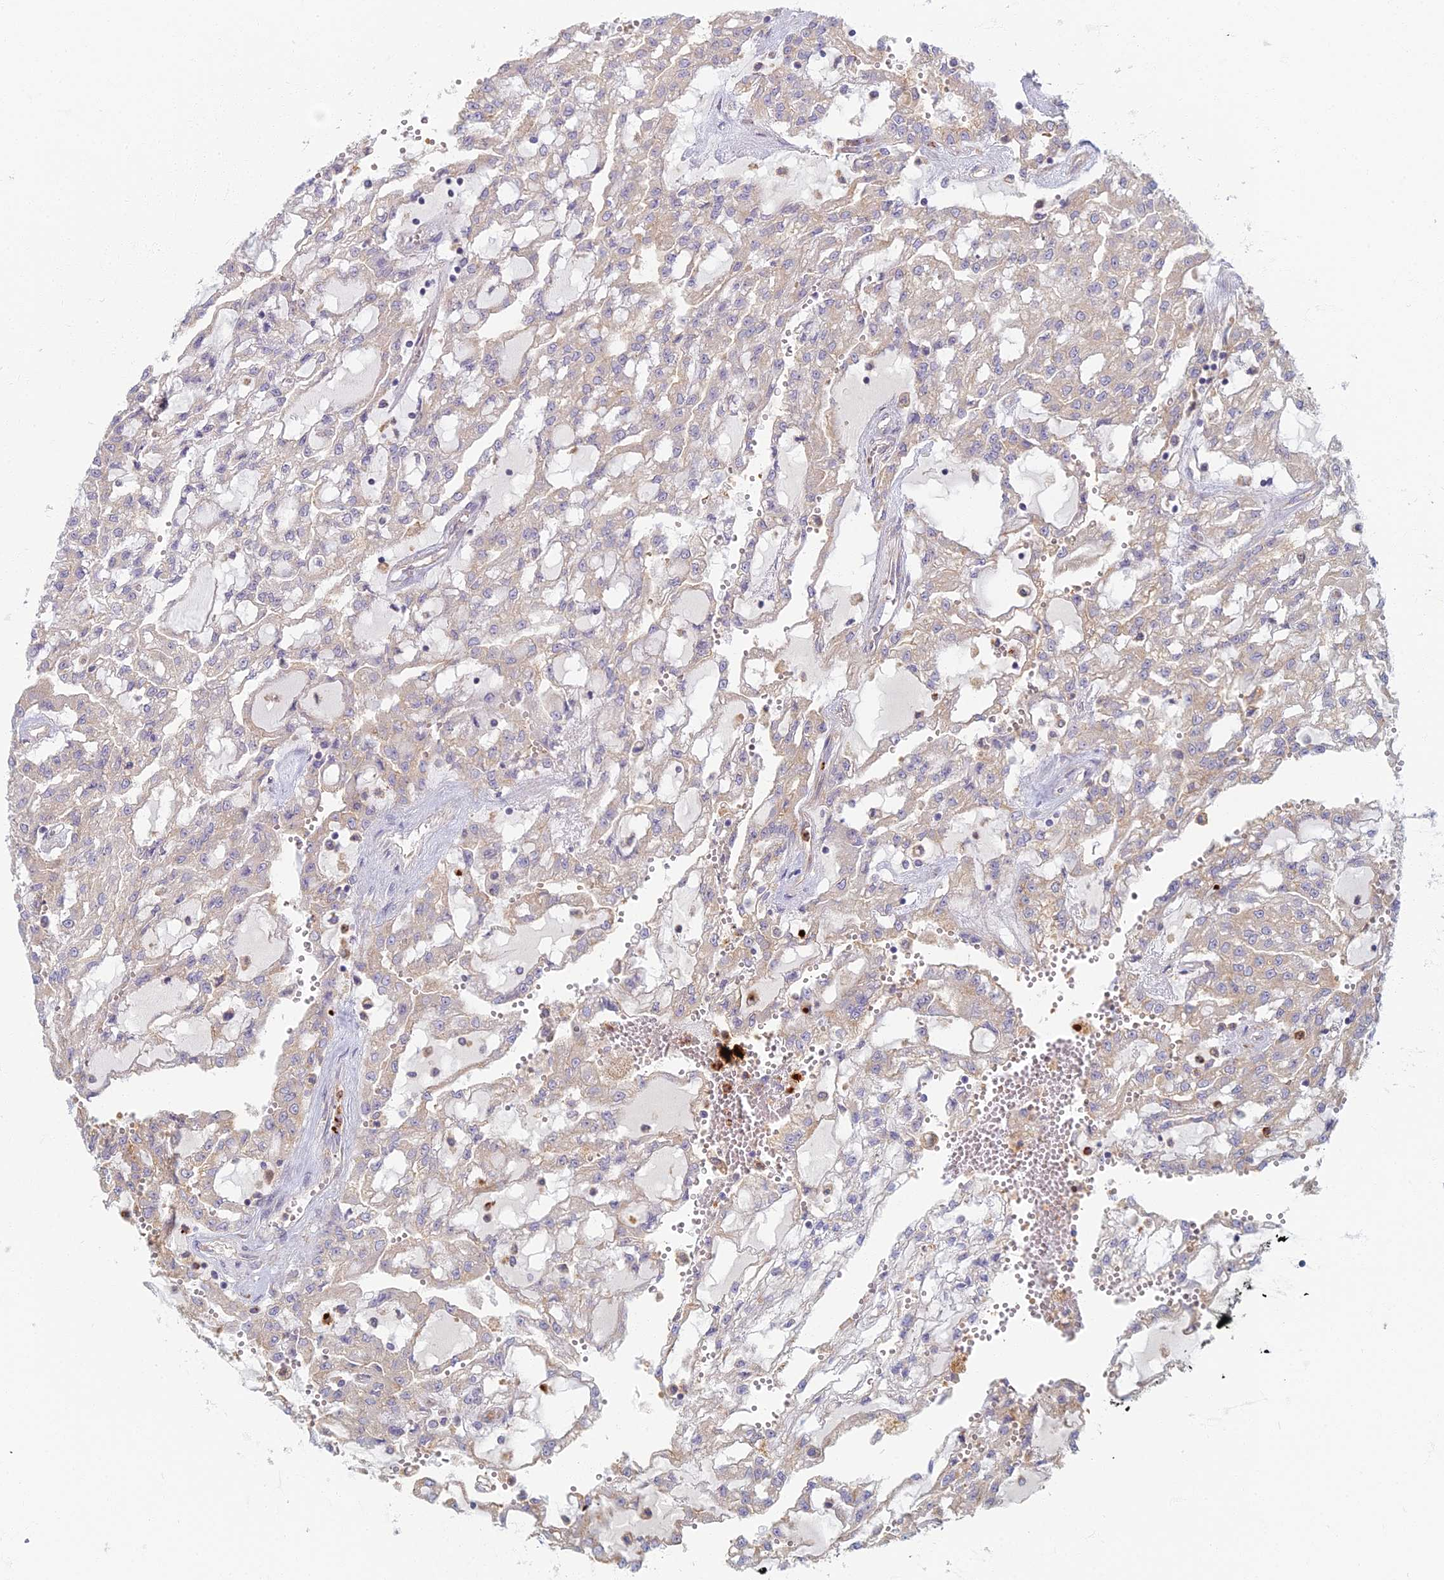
{"staining": {"intensity": "weak", "quantity": "<25%", "location": "cytoplasmic/membranous"}, "tissue": "renal cancer", "cell_type": "Tumor cells", "image_type": "cancer", "snomed": [{"axis": "morphology", "description": "Adenocarcinoma, NOS"}, {"axis": "topography", "description": "Kidney"}], "caption": "Immunohistochemical staining of renal cancer demonstrates no significant positivity in tumor cells. The staining was performed using DAB to visualize the protein expression in brown, while the nuclei were stained in blue with hematoxylin (Magnification: 20x).", "gene": "PROX2", "patient": {"sex": "male", "age": 63}}